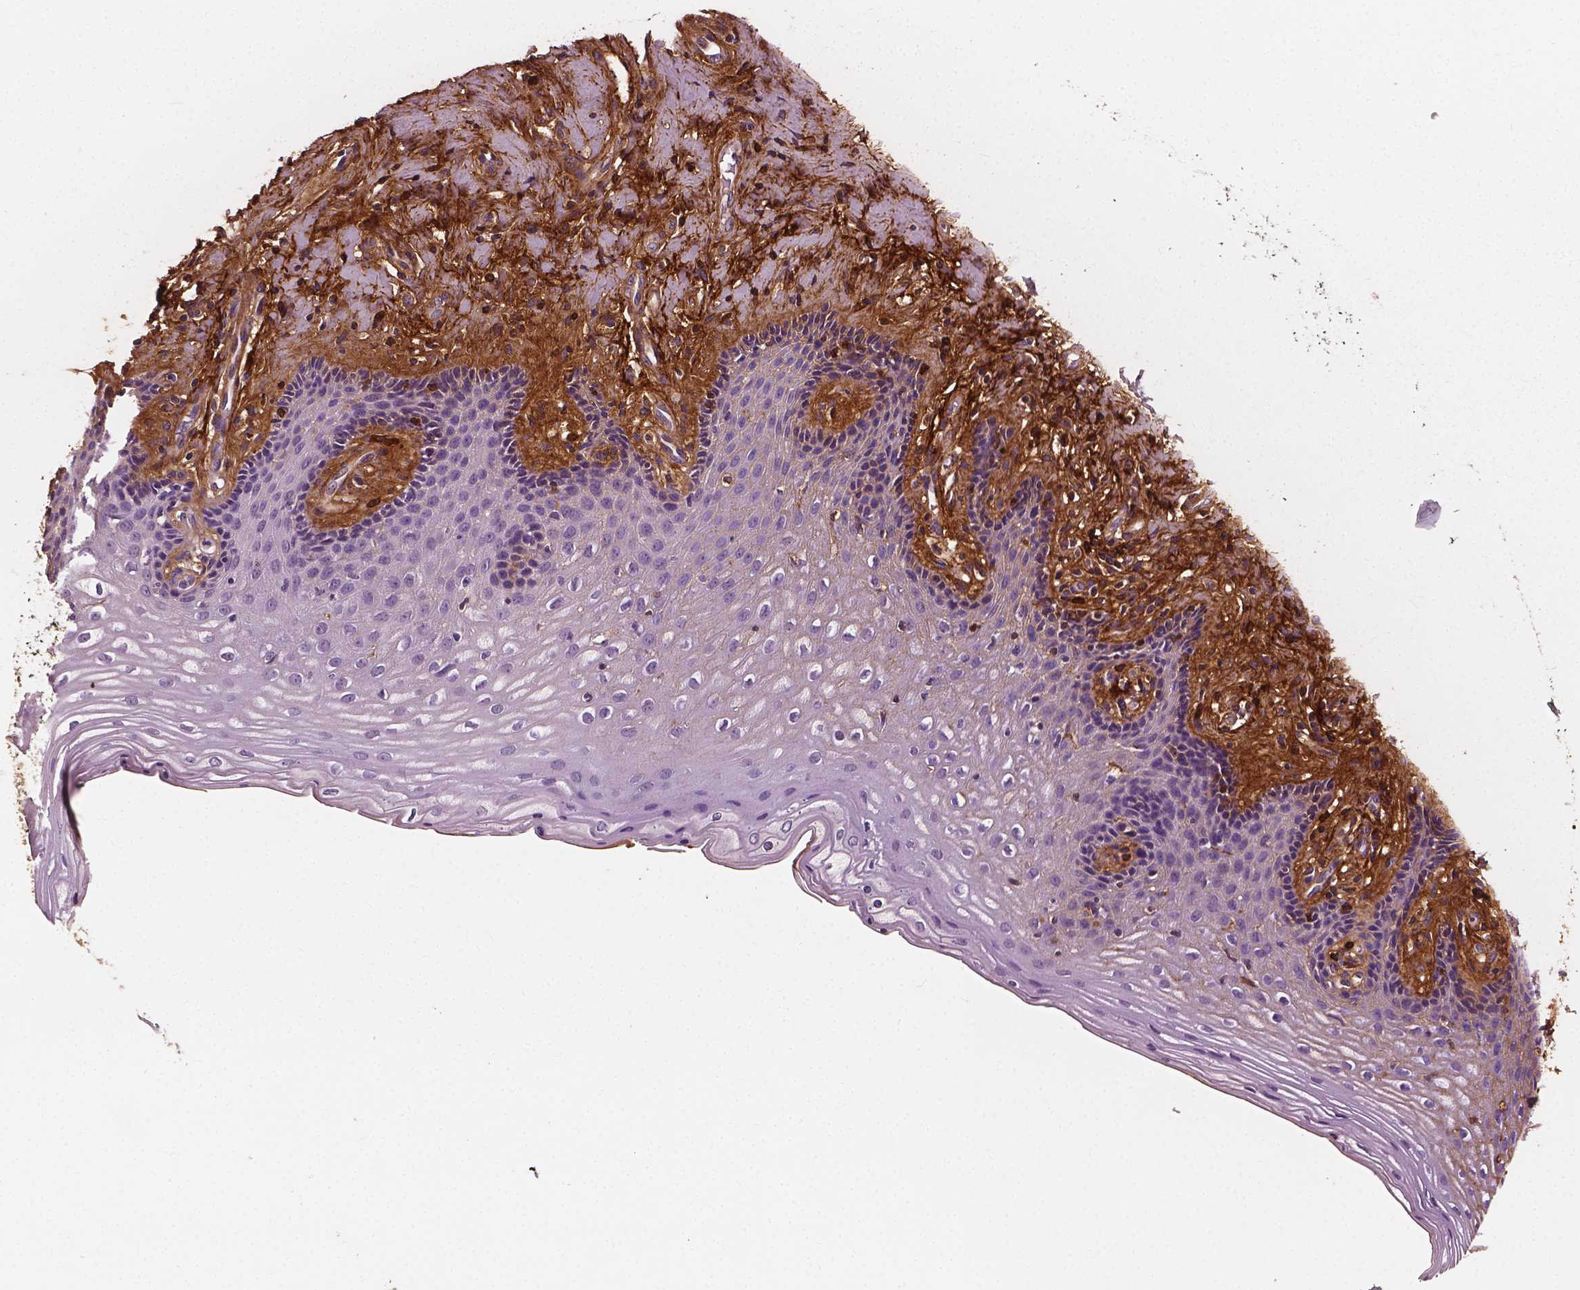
{"staining": {"intensity": "negative", "quantity": "none", "location": "none"}, "tissue": "vagina", "cell_type": "Squamous epithelial cells", "image_type": "normal", "snomed": [{"axis": "morphology", "description": "Normal tissue, NOS"}, {"axis": "topography", "description": "Vagina"}], "caption": "Immunohistochemical staining of benign vagina displays no significant staining in squamous epithelial cells.", "gene": "FBLN1", "patient": {"sex": "female", "age": 45}}